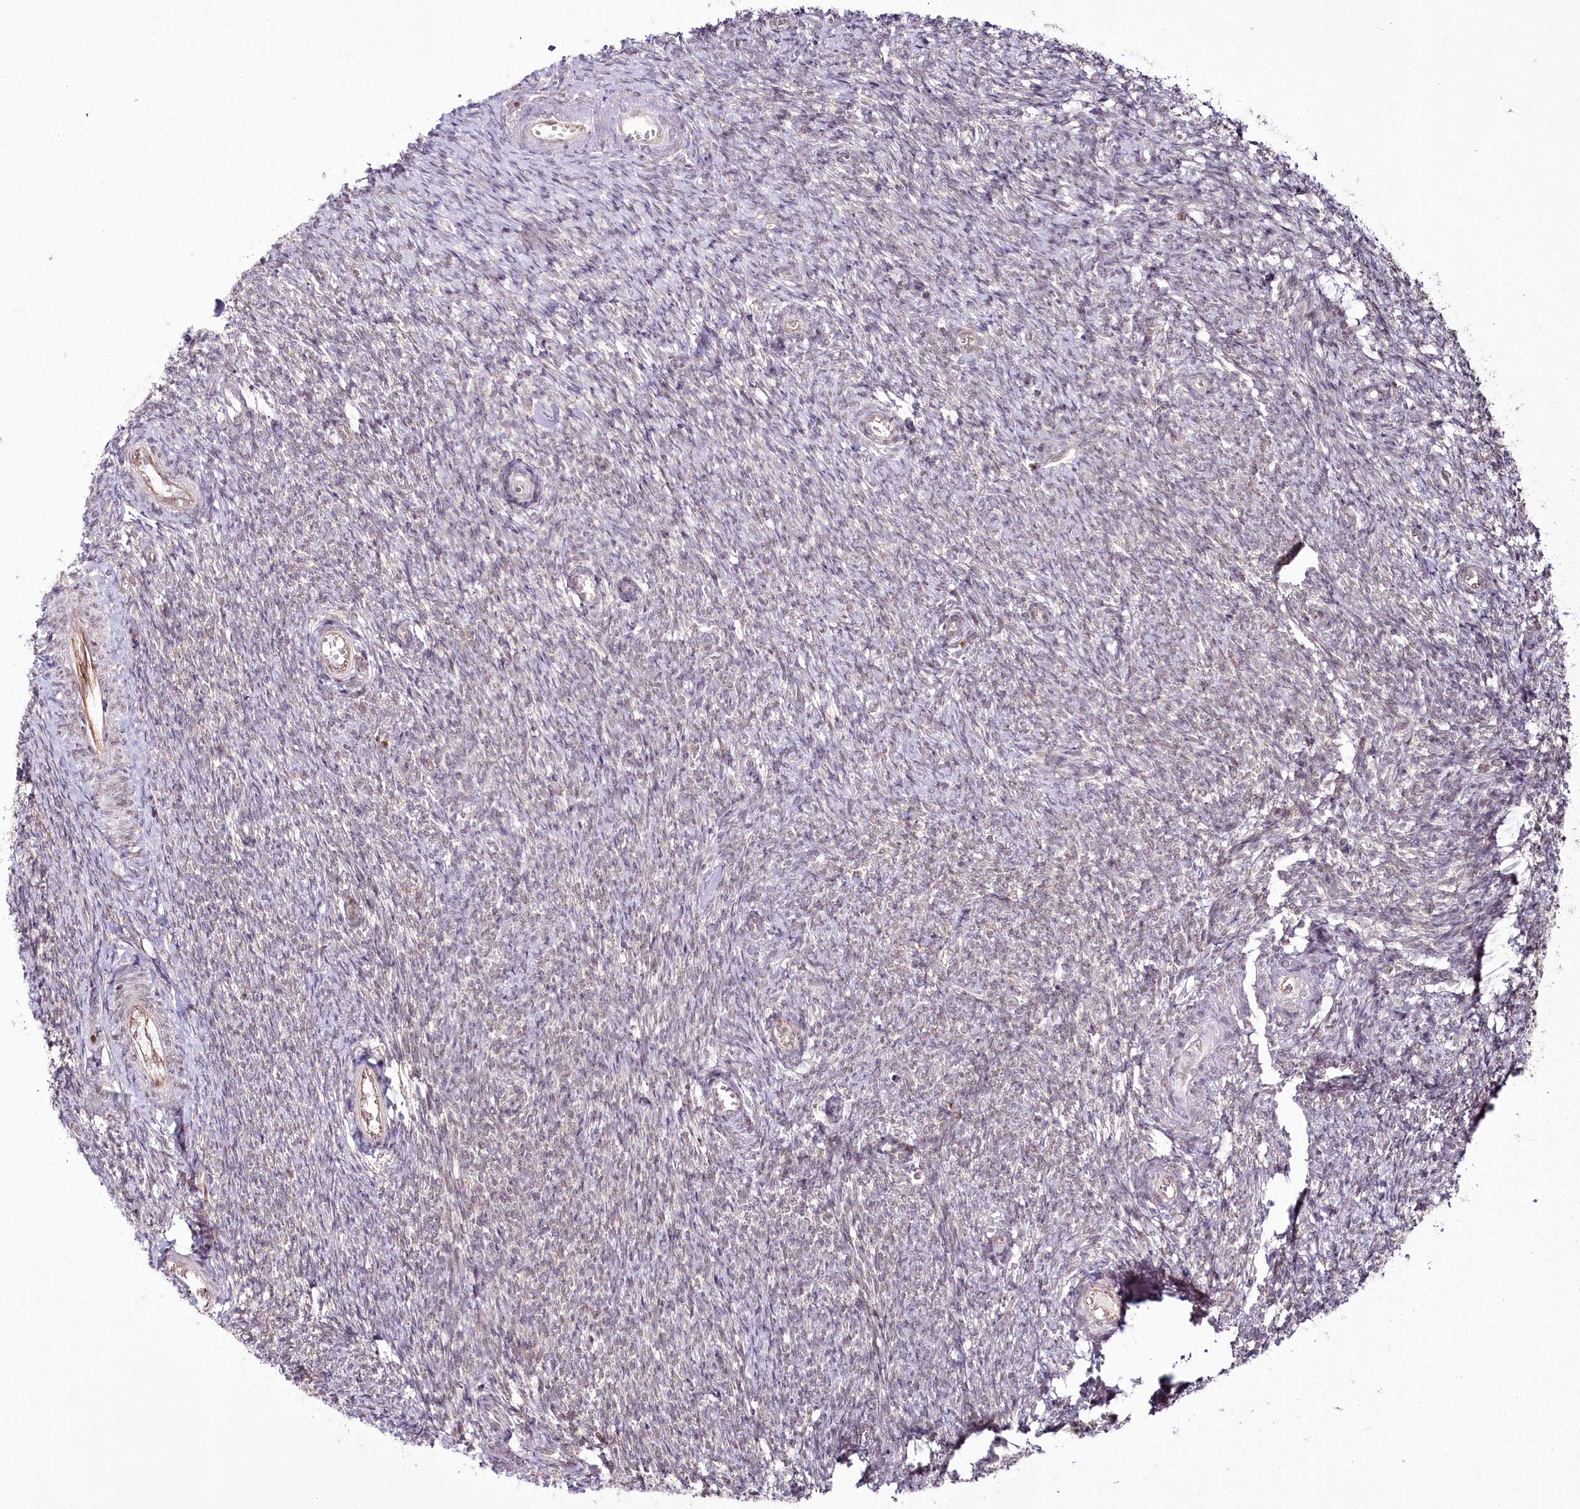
{"staining": {"intensity": "weak", "quantity": "<25%", "location": "cytoplasmic/membranous"}, "tissue": "ovary", "cell_type": "Ovarian stroma cells", "image_type": "normal", "snomed": [{"axis": "morphology", "description": "Normal tissue, NOS"}, {"axis": "topography", "description": "Ovary"}], "caption": "DAB immunohistochemical staining of normal human ovary shows no significant expression in ovarian stroma cells.", "gene": "ALKBH8", "patient": {"sex": "female", "age": 44}}